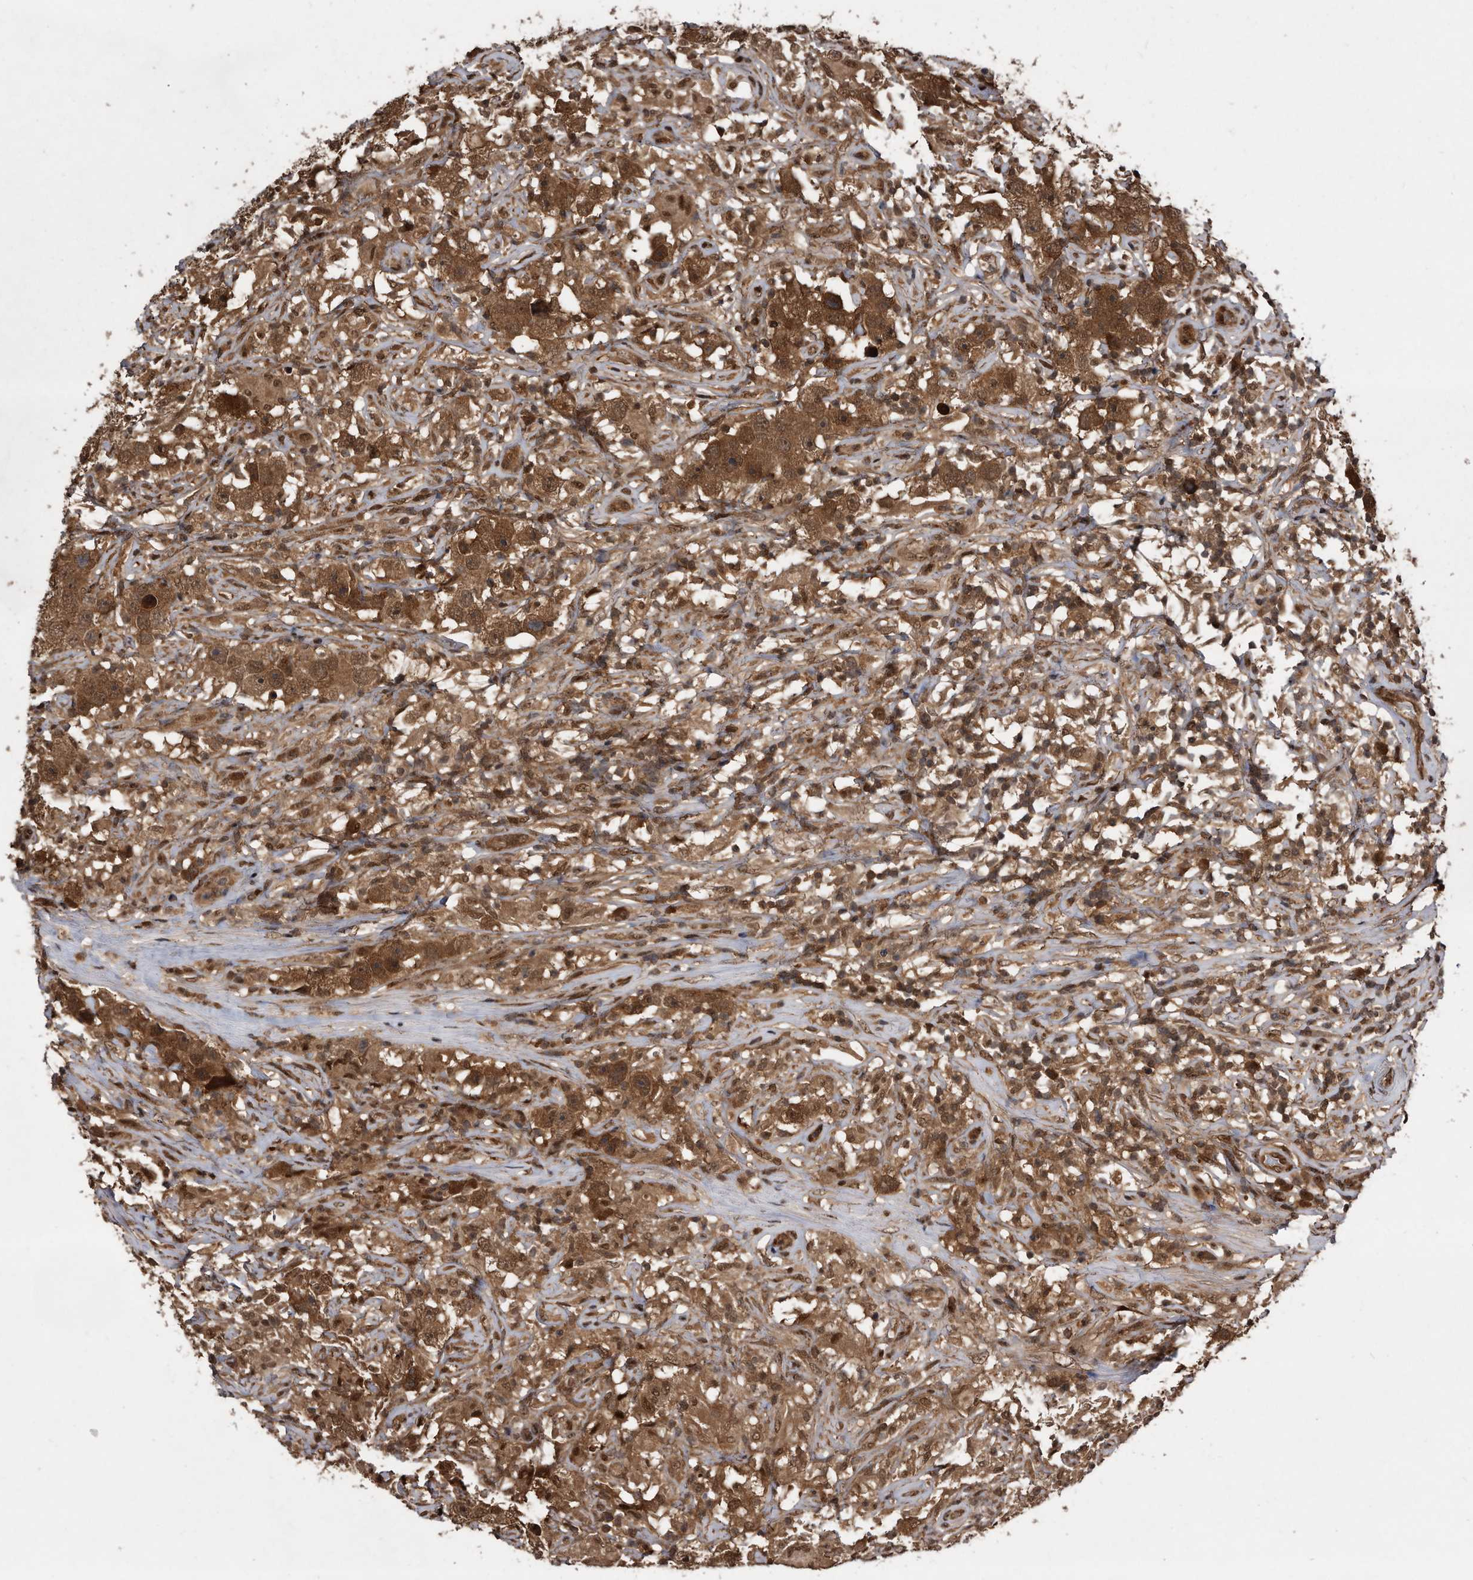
{"staining": {"intensity": "moderate", "quantity": ">75%", "location": "cytoplasmic/membranous,nuclear"}, "tissue": "testis cancer", "cell_type": "Tumor cells", "image_type": "cancer", "snomed": [{"axis": "morphology", "description": "Seminoma, NOS"}, {"axis": "topography", "description": "Testis"}], "caption": "An IHC image of tumor tissue is shown. Protein staining in brown shows moderate cytoplasmic/membranous and nuclear positivity in testis cancer within tumor cells.", "gene": "RAD23B", "patient": {"sex": "male", "age": 49}}